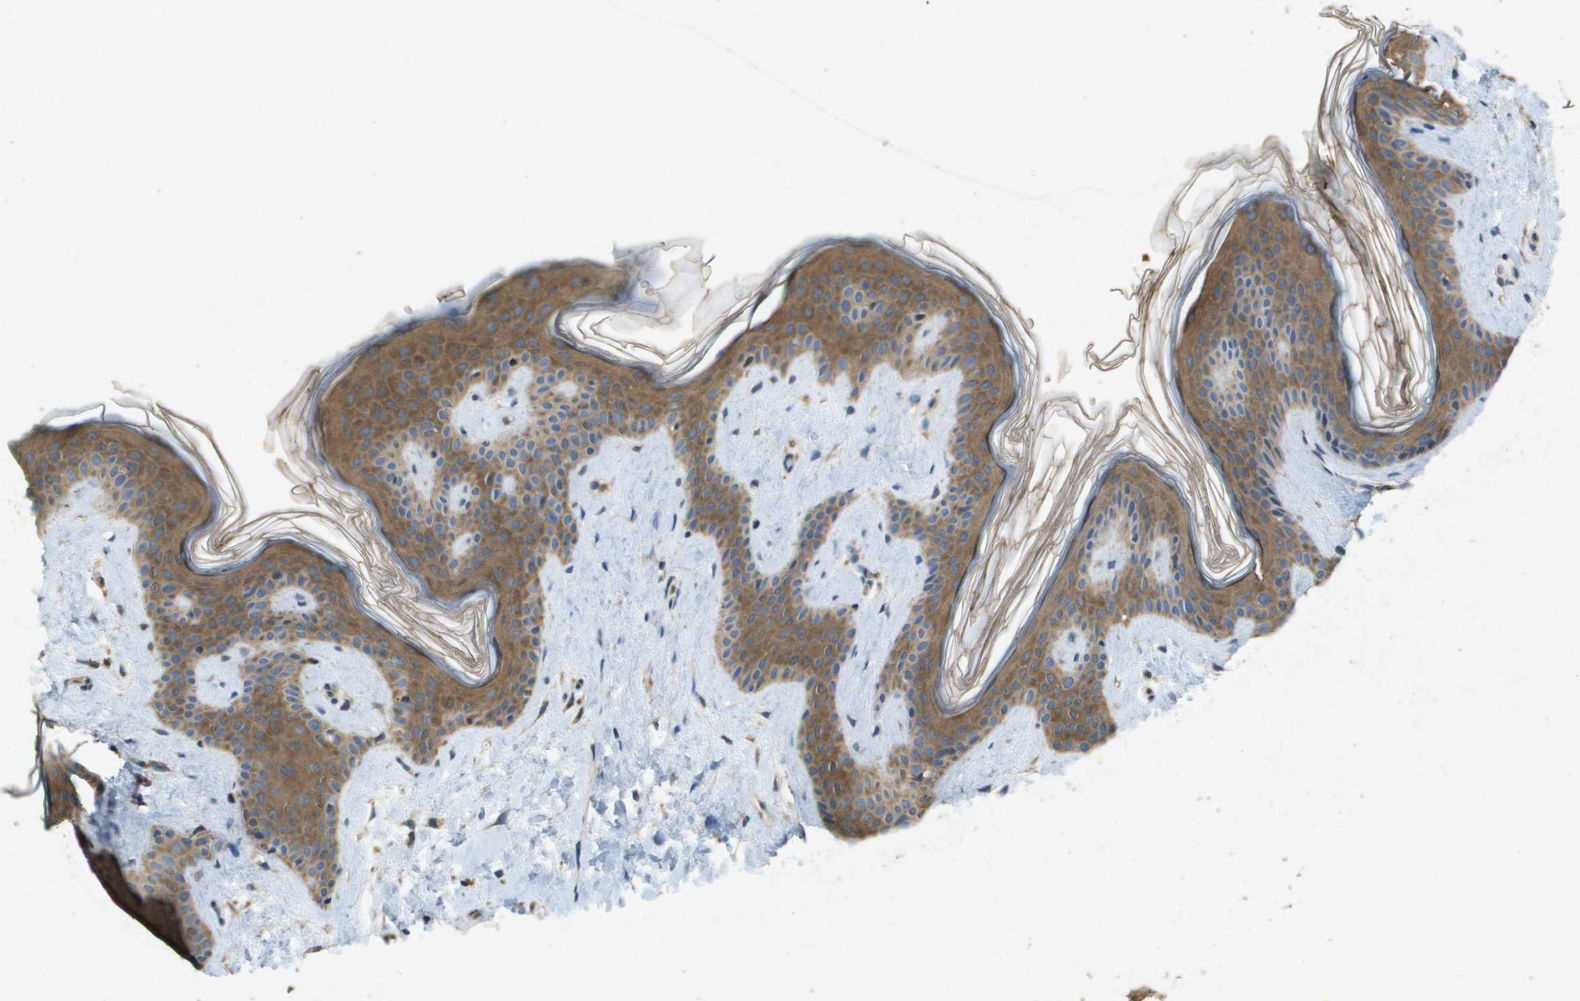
{"staining": {"intensity": "weak", "quantity": "25%-75%", "location": "cytoplasmic/membranous"}, "tissue": "skin", "cell_type": "Fibroblasts", "image_type": "normal", "snomed": [{"axis": "morphology", "description": "Normal tissue, NOS"}, {"axis": "topography", "description": "Skin"}], "caption": "Fibroblasts exhibit low levels of weak cytoplasmic/membranous positivity in about 25%-75% of cells in normal human skin.", "gene": "PTPRT", "patient": {"sex": "female", "age": 17}}